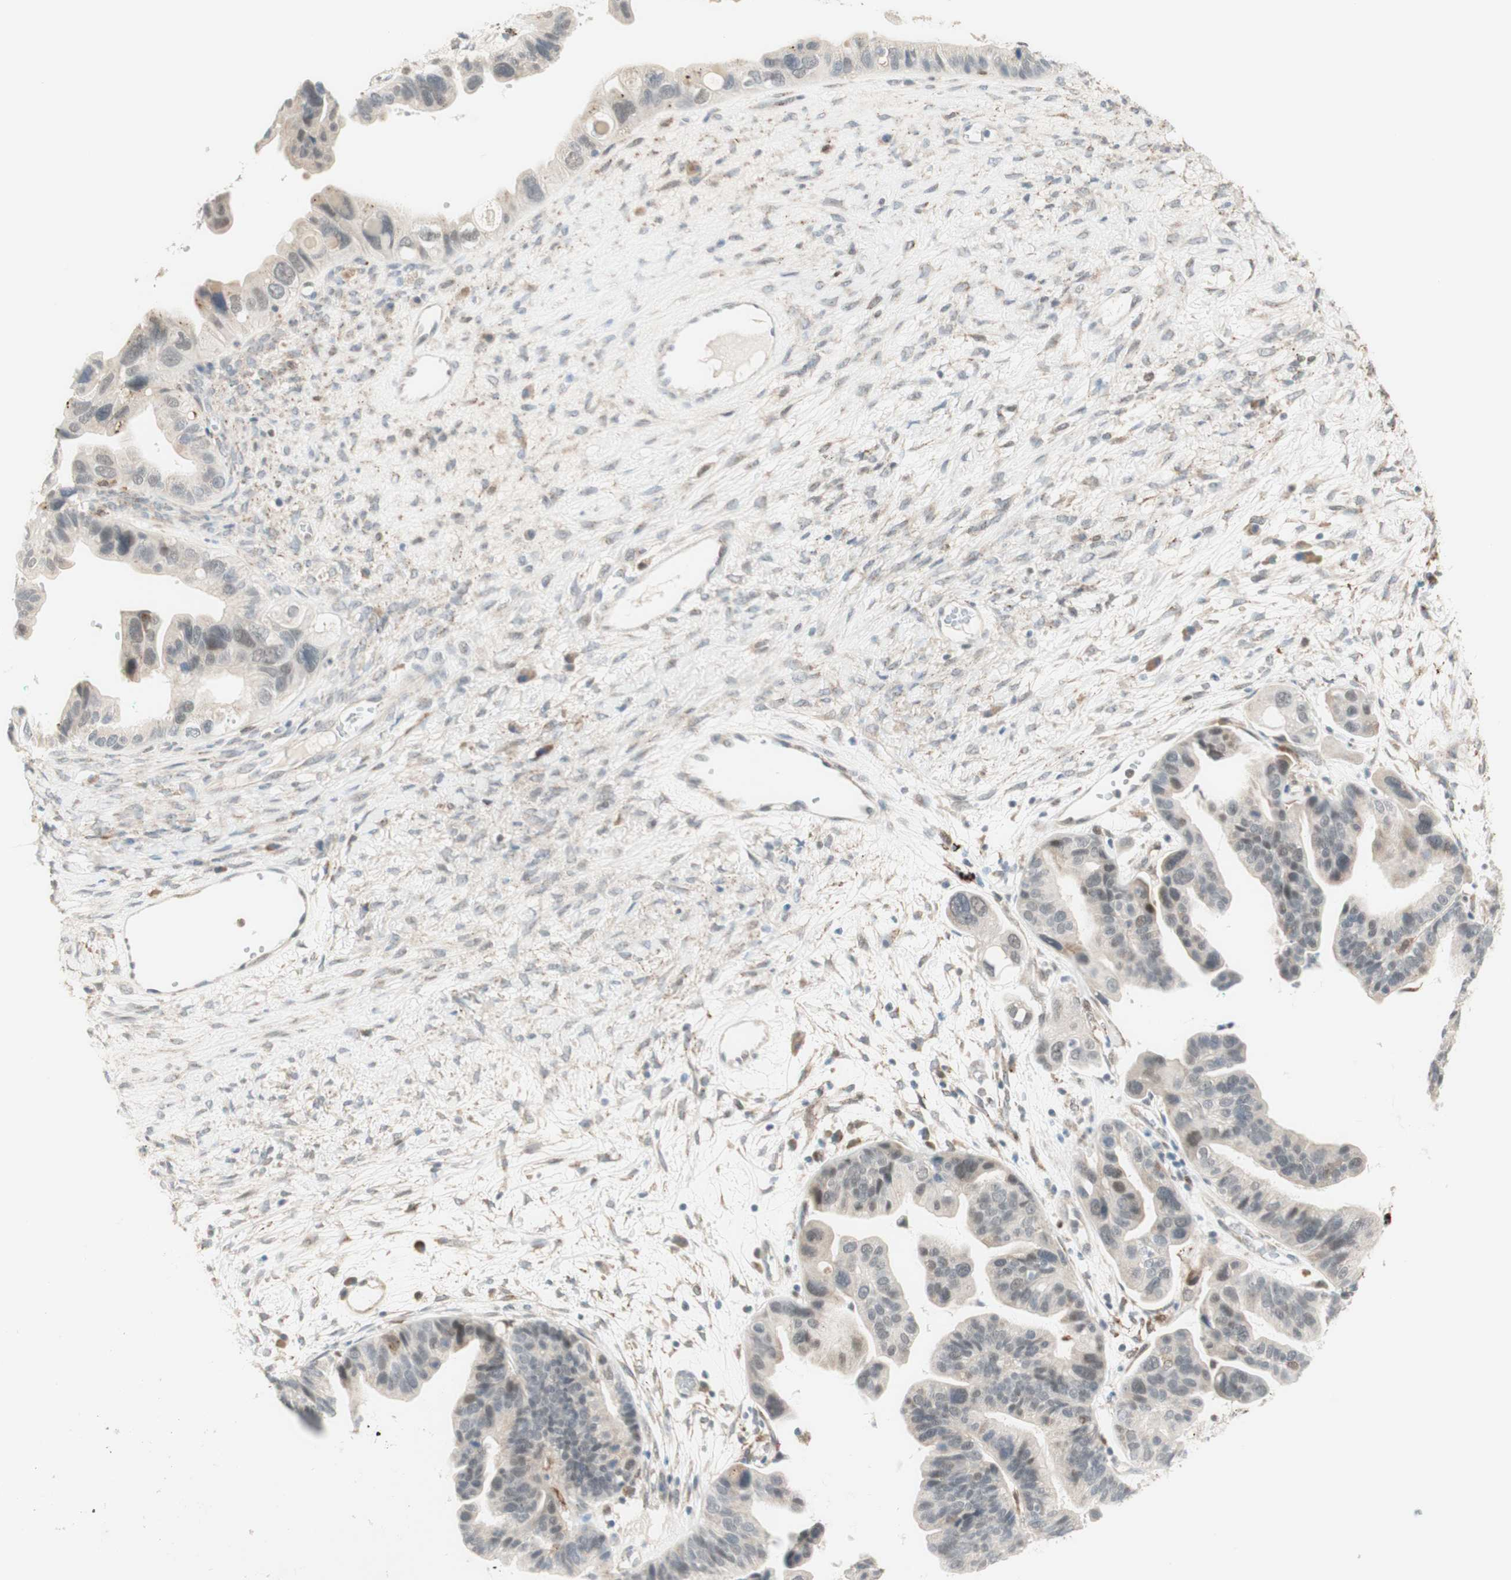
{"staining": {"intensity": "weak", "quantity": "<25%", "location": "cytoplasmic/membranous,nuclear"}, "tissue": "ovarian cancer", "cell_type": "Tumor cells", "image_type": "cancer", "snomed": [{"axis": "morphology", "description": "Cystadenocarcinoma, serous, NOS"}, {"axis": "topography", "description": "Ovary"}], "caption": "High magnification brightfield microscopy of serous cystadenocarcinoma (ovarian) stained with DAB (3,3'-diaminobenzidine) (brown) and counterstained with hematoxylin (blue): tumor cells show no significant positivity. (DAB immunohistochemistry visualized using brightfield microscopy, high magnification).", "gene": "GAPT", "patient": {"sex": "female", "age": 56}}